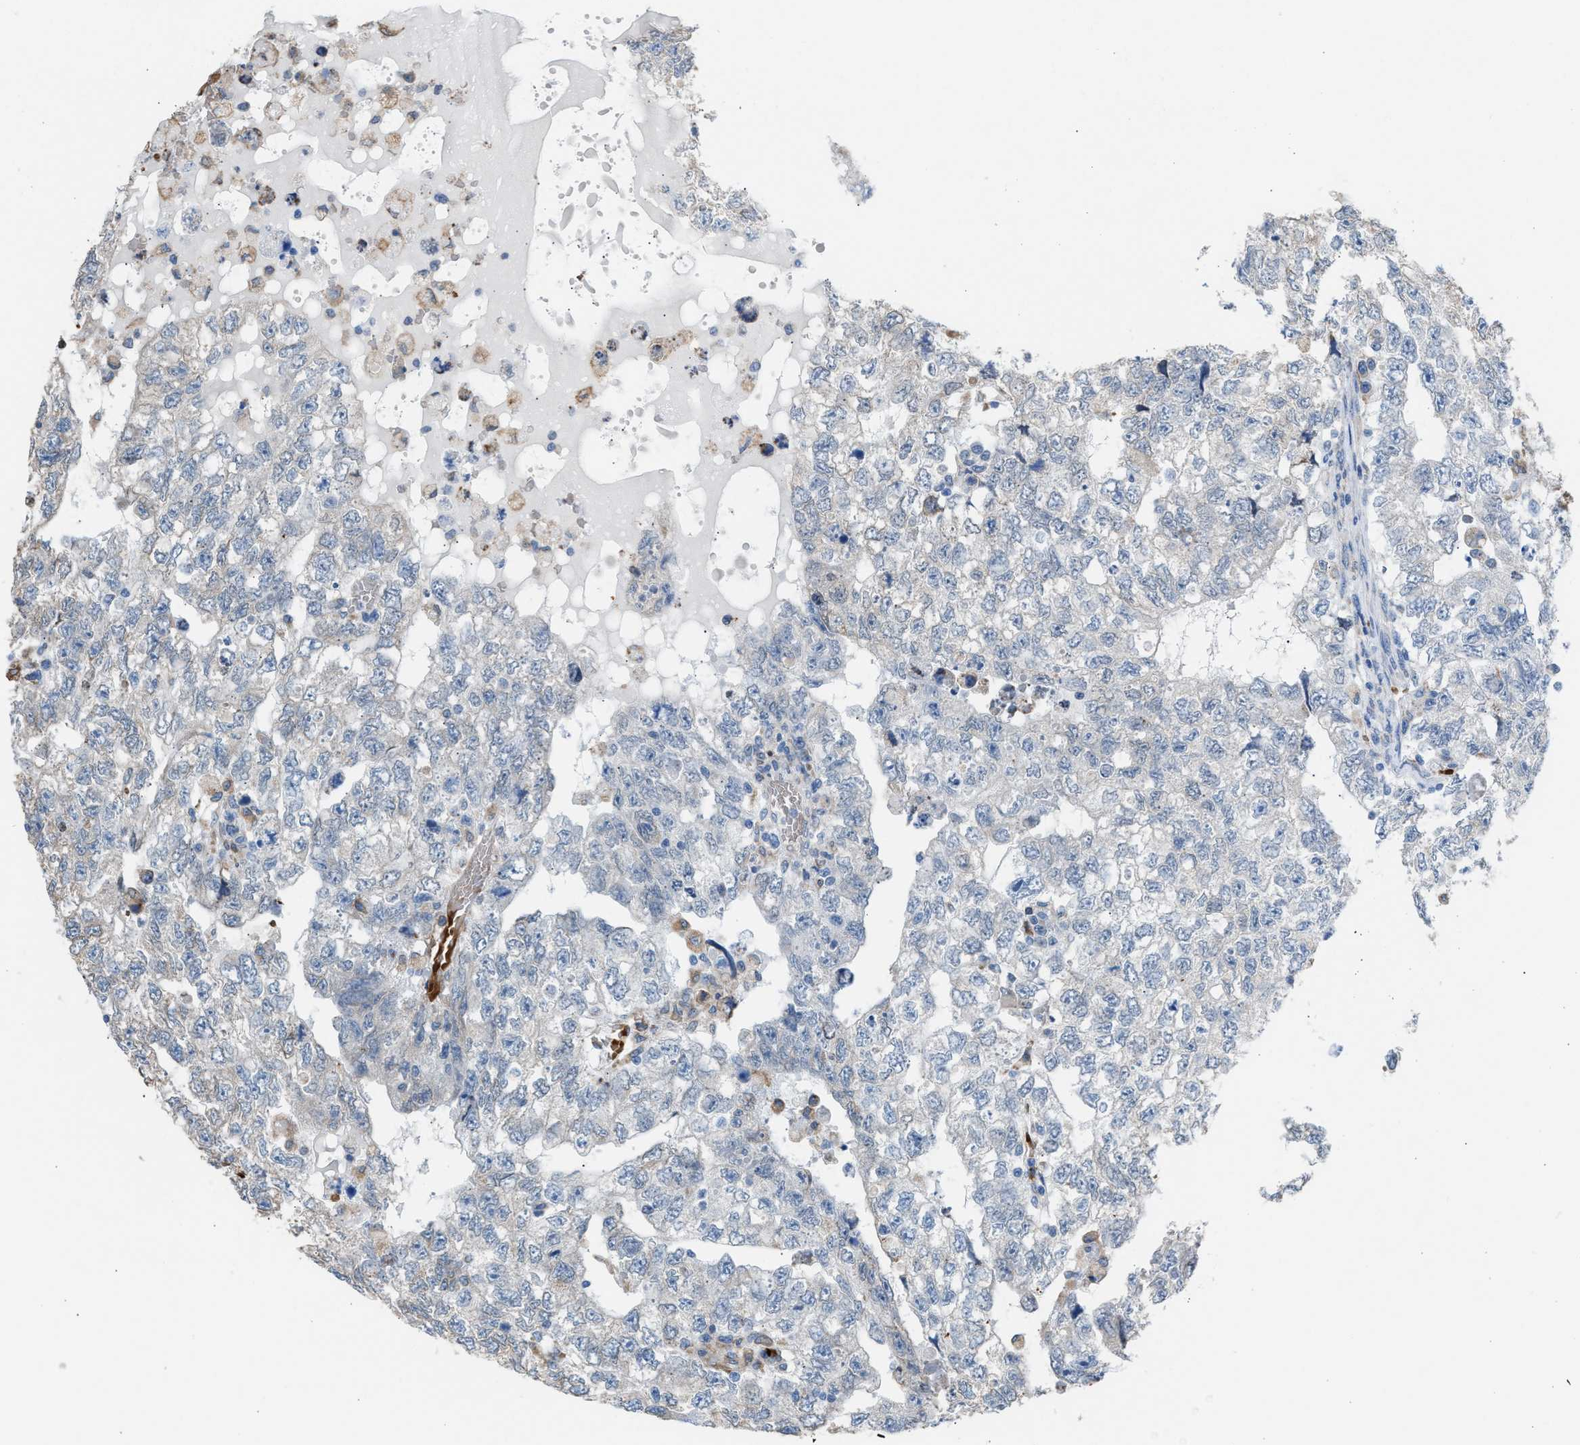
{"staining": {"intensity": "negative", "quantity": "none", "location": "none"}, "tissue": "testis cancer", "cell_type": "Tumor cells", "image_type": "cancer", "snomed": [{"axis": "morphology", "description": "Carcinoma, Embryonal, NOS"}, {"axis": "topography", "description": "Testis"}], "caption": "Protein analysis of testis cancer displays no significant expression in tumor cells. The staining was performed using DAB to visualize the protein expression in brown, while the nuclei were stained in blue with hematoxylin (Magnification: 20x).", "gene": "CA3", "patient": {"sex": "male", "age": 36}}